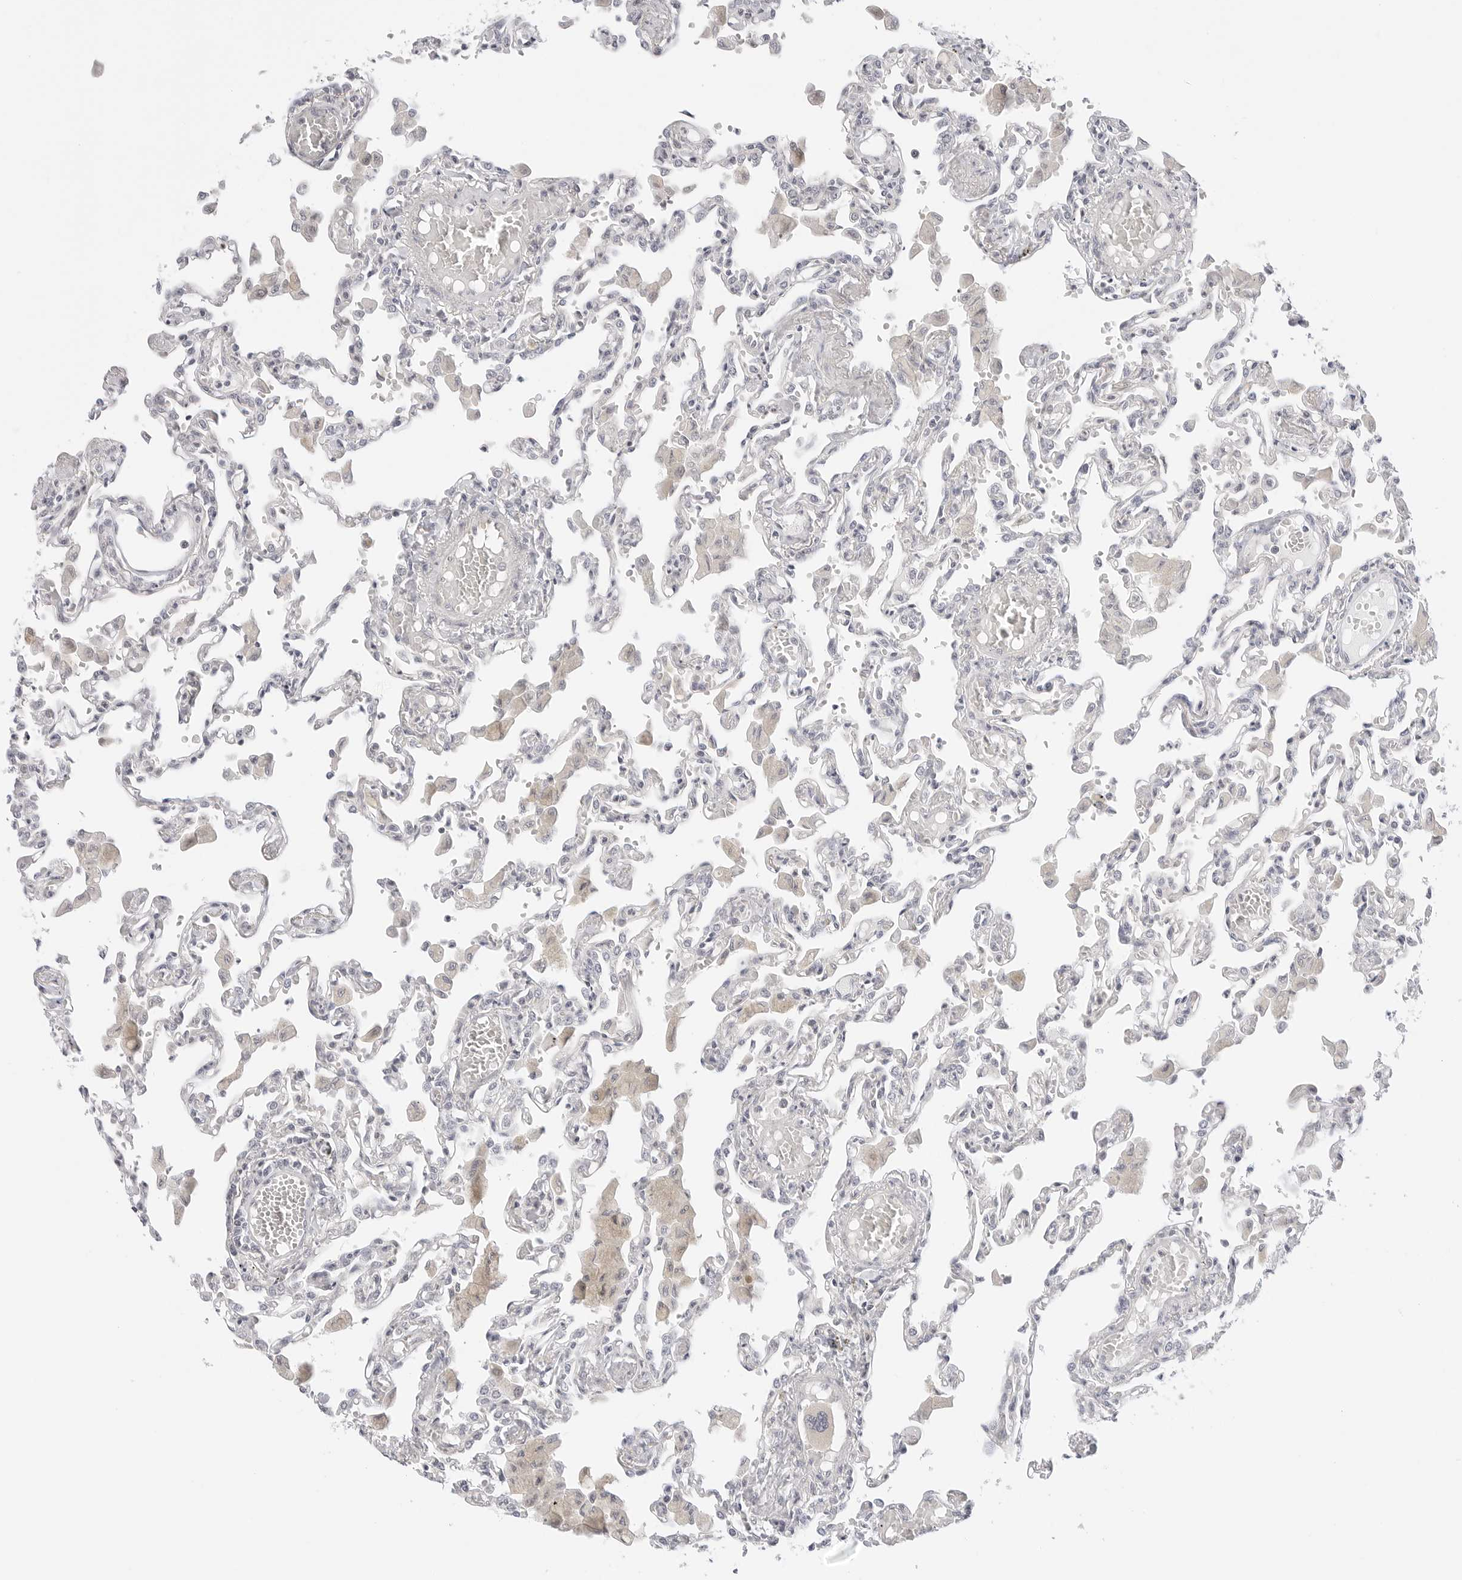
{"staining": {"intensity": "negative", "quantity": "none", "location": "none"}, "tissue": "lung", "cell_type": "Alveolar cells", "image_type": "normal", "snomed": [{"axis": "morphology", "description": "Normal tissue, NOS"}, {"axis": "topography", "description": "Bronchus"}, {"axis": "topography", "description": "Lung"}], "caption": "A photomicrograph of lung stained for a protein displays no brown staining in alveolar cells.", "gene": "TCP1", "patient": {"sex": "female", "age": 49}}